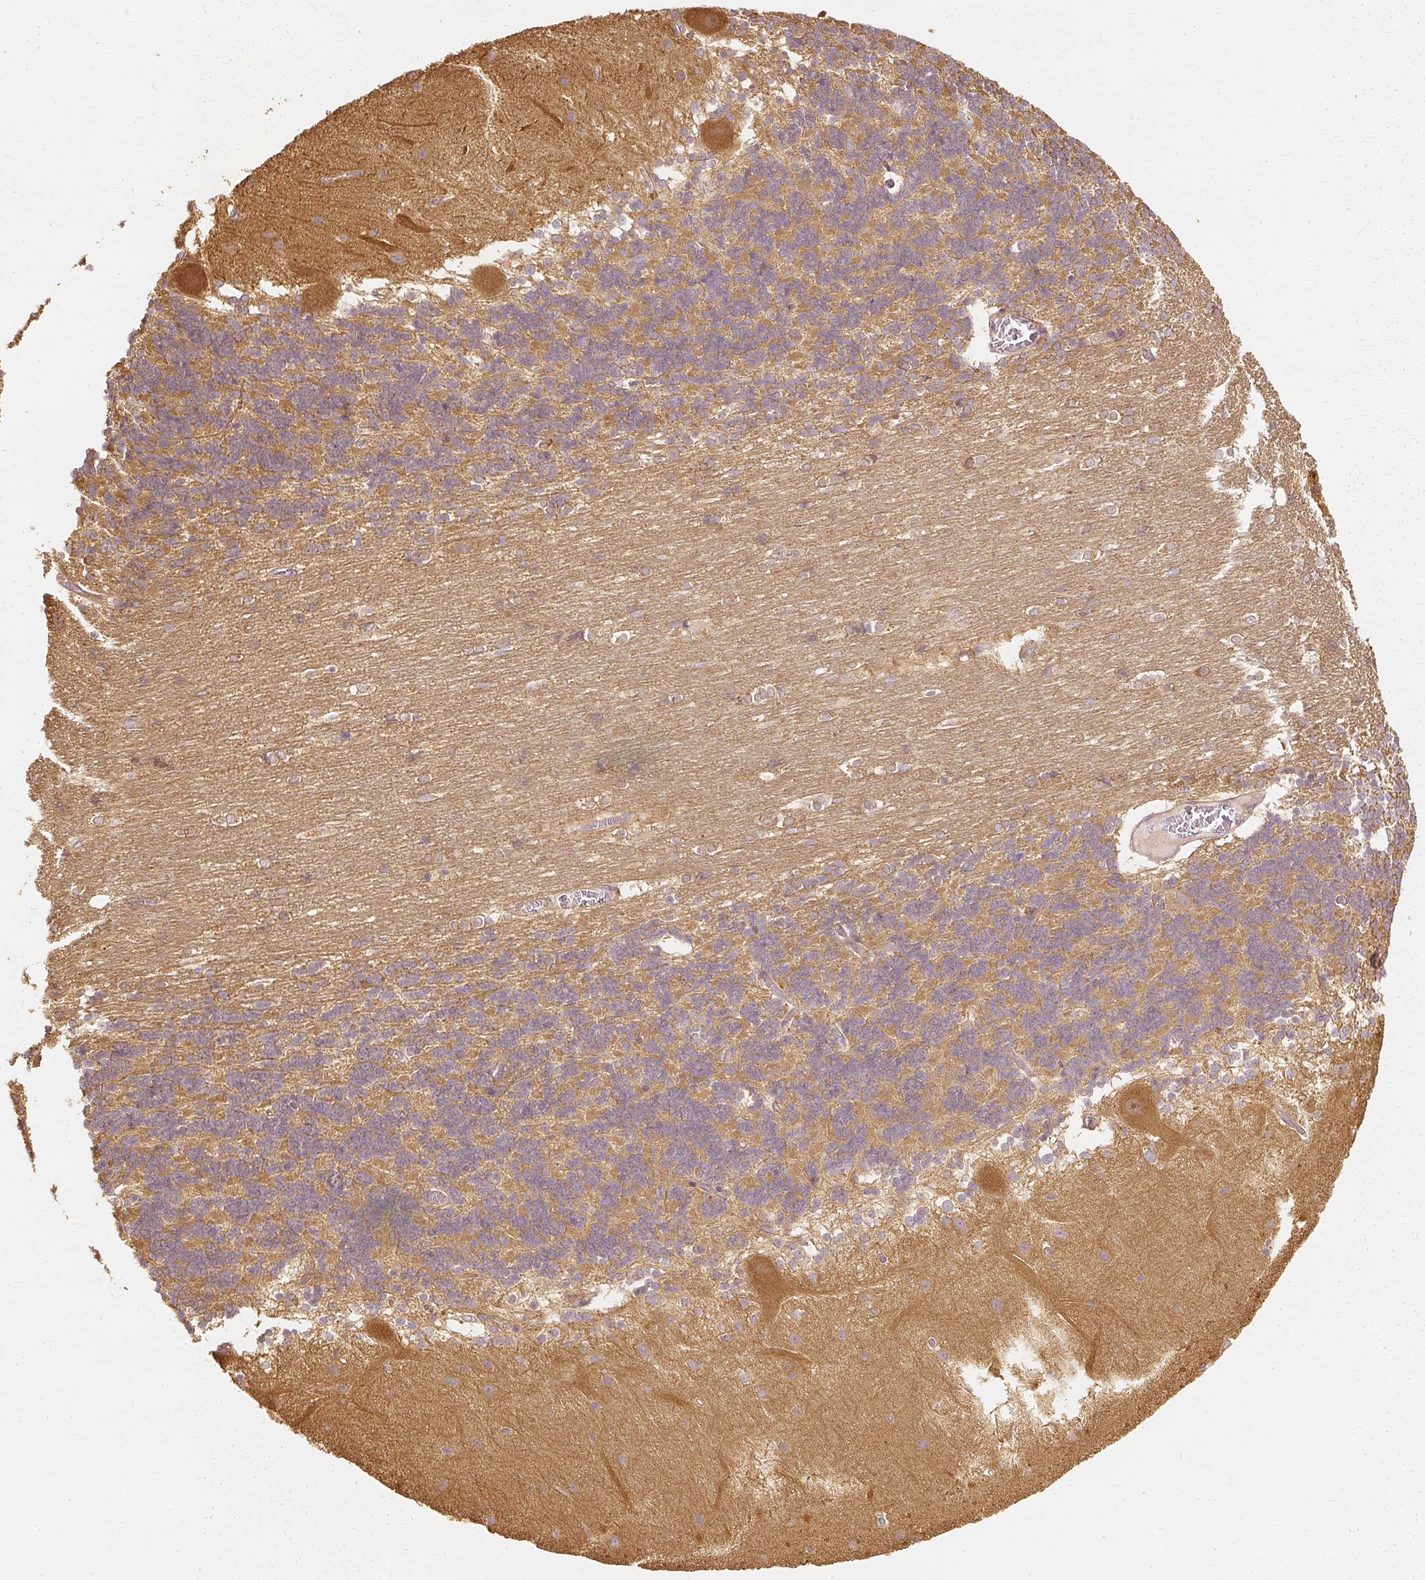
{"staining": {"intensity": "weak", "quantity": "25%-75%", "location": "cytoplasmic/membranous"}, "tissue": "cerebellum", "cell_type": "Cells in granular layer", "image_type": "normal", "snomed": [{"axis": "morphology", "description": "Normal tissue, NOS"}, {"axis": "topography", "description": "Cerebellum"}], "caption": "Normal cerebellum reveals weak cytoplasmic/membranous staining in about 25%-75% of cells in granular layer The staining was performed using DAB (3,3'-diaminobenzidine), with brown indicating positive protein expression. Nuclei are stained blue with hematoxylin..", "gene": "GNAQ", "patient": {"sex": "female", "age": 54}}